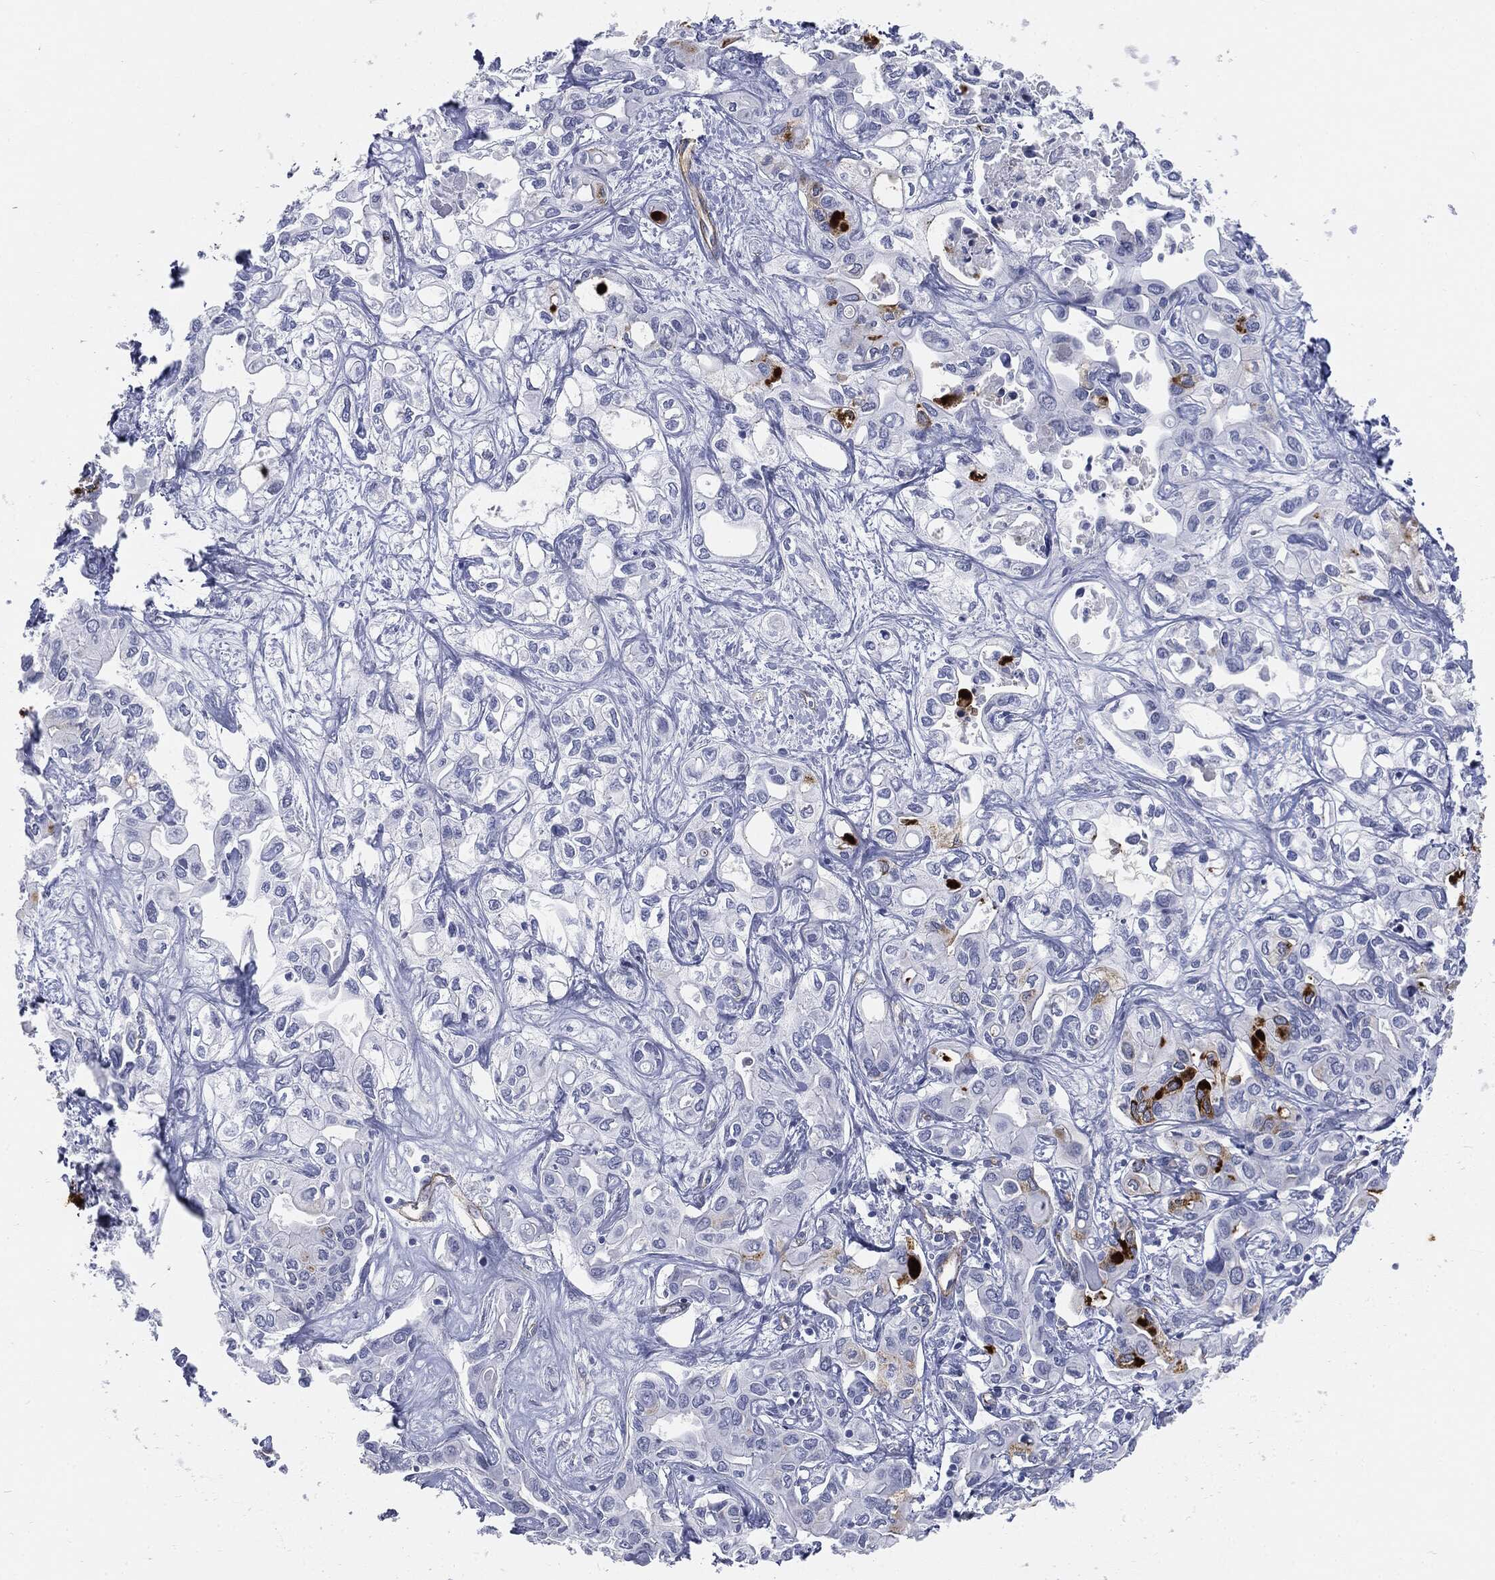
{"staining": {"intensity": "negative", "quantity": "none", "location": "none"}, "tissue": "liver cancer", "cell_type": "Tumor cells", "image_type": "cancer", "snomed": [{"axis": "morphology", "description": "Cholangiocarcinoma"}, {"axis": "topography", "description": "Liver"}], "caption": "Tumor cells show no significant positivity in liver cancer (cholangiocarcinoma).", "gene": "MUC5AC", "patient": {"sex": "female", "age": 64}}